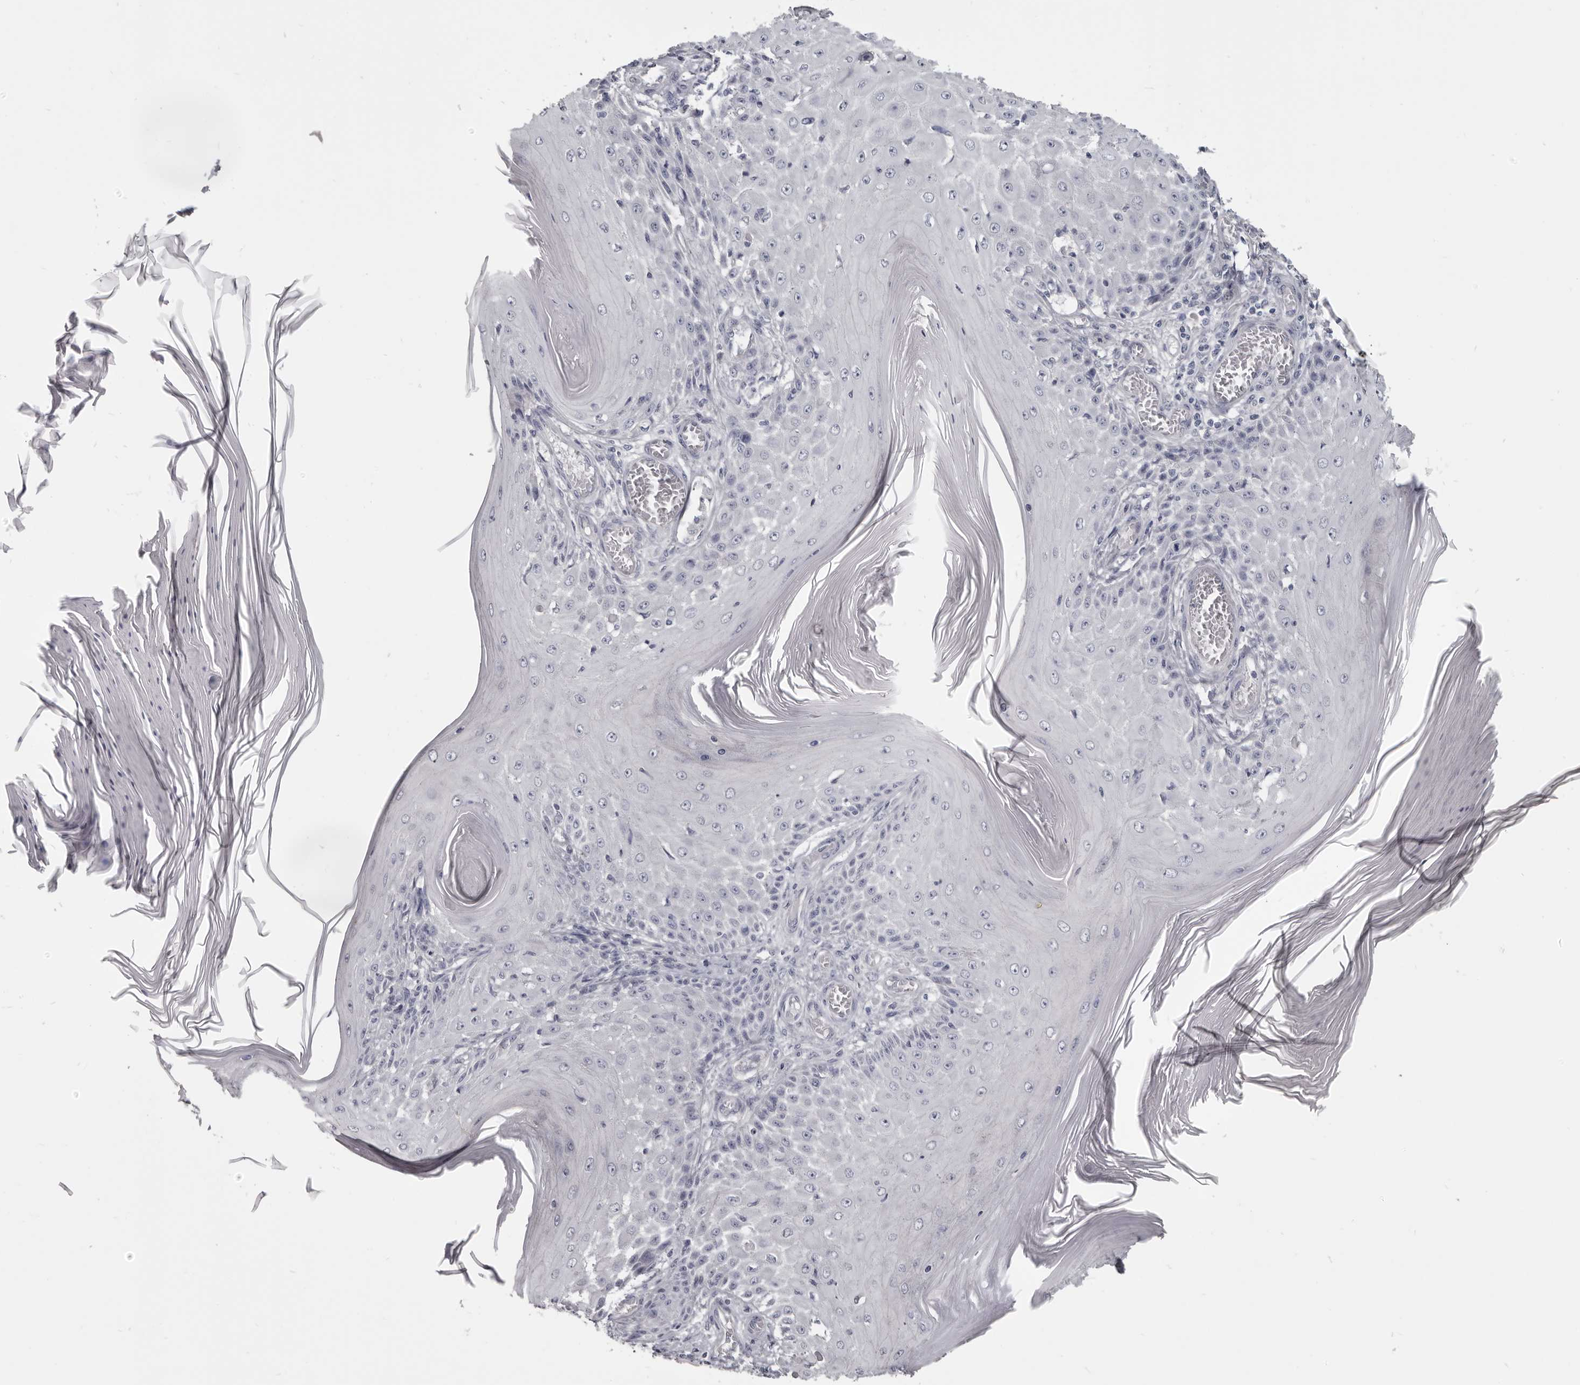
{"staining": {"intensity": "negative", "quantity": "none", "location": "none"}, "tissue": "skin cancer", "cell_type": "Tumor cells", "image_type": "cancer", "snomed": [{"axis": "morphology", "description": "Squamous cell carcinoma, NOS"}, {"axis": "topography", "description": "Skin"}], "caption": "An image of human skin cancer (squamous cell carcinoma) is negative for staining in tumor cells.", "gene": "CGN", "patient": {"sex": "female", "age": 73}}